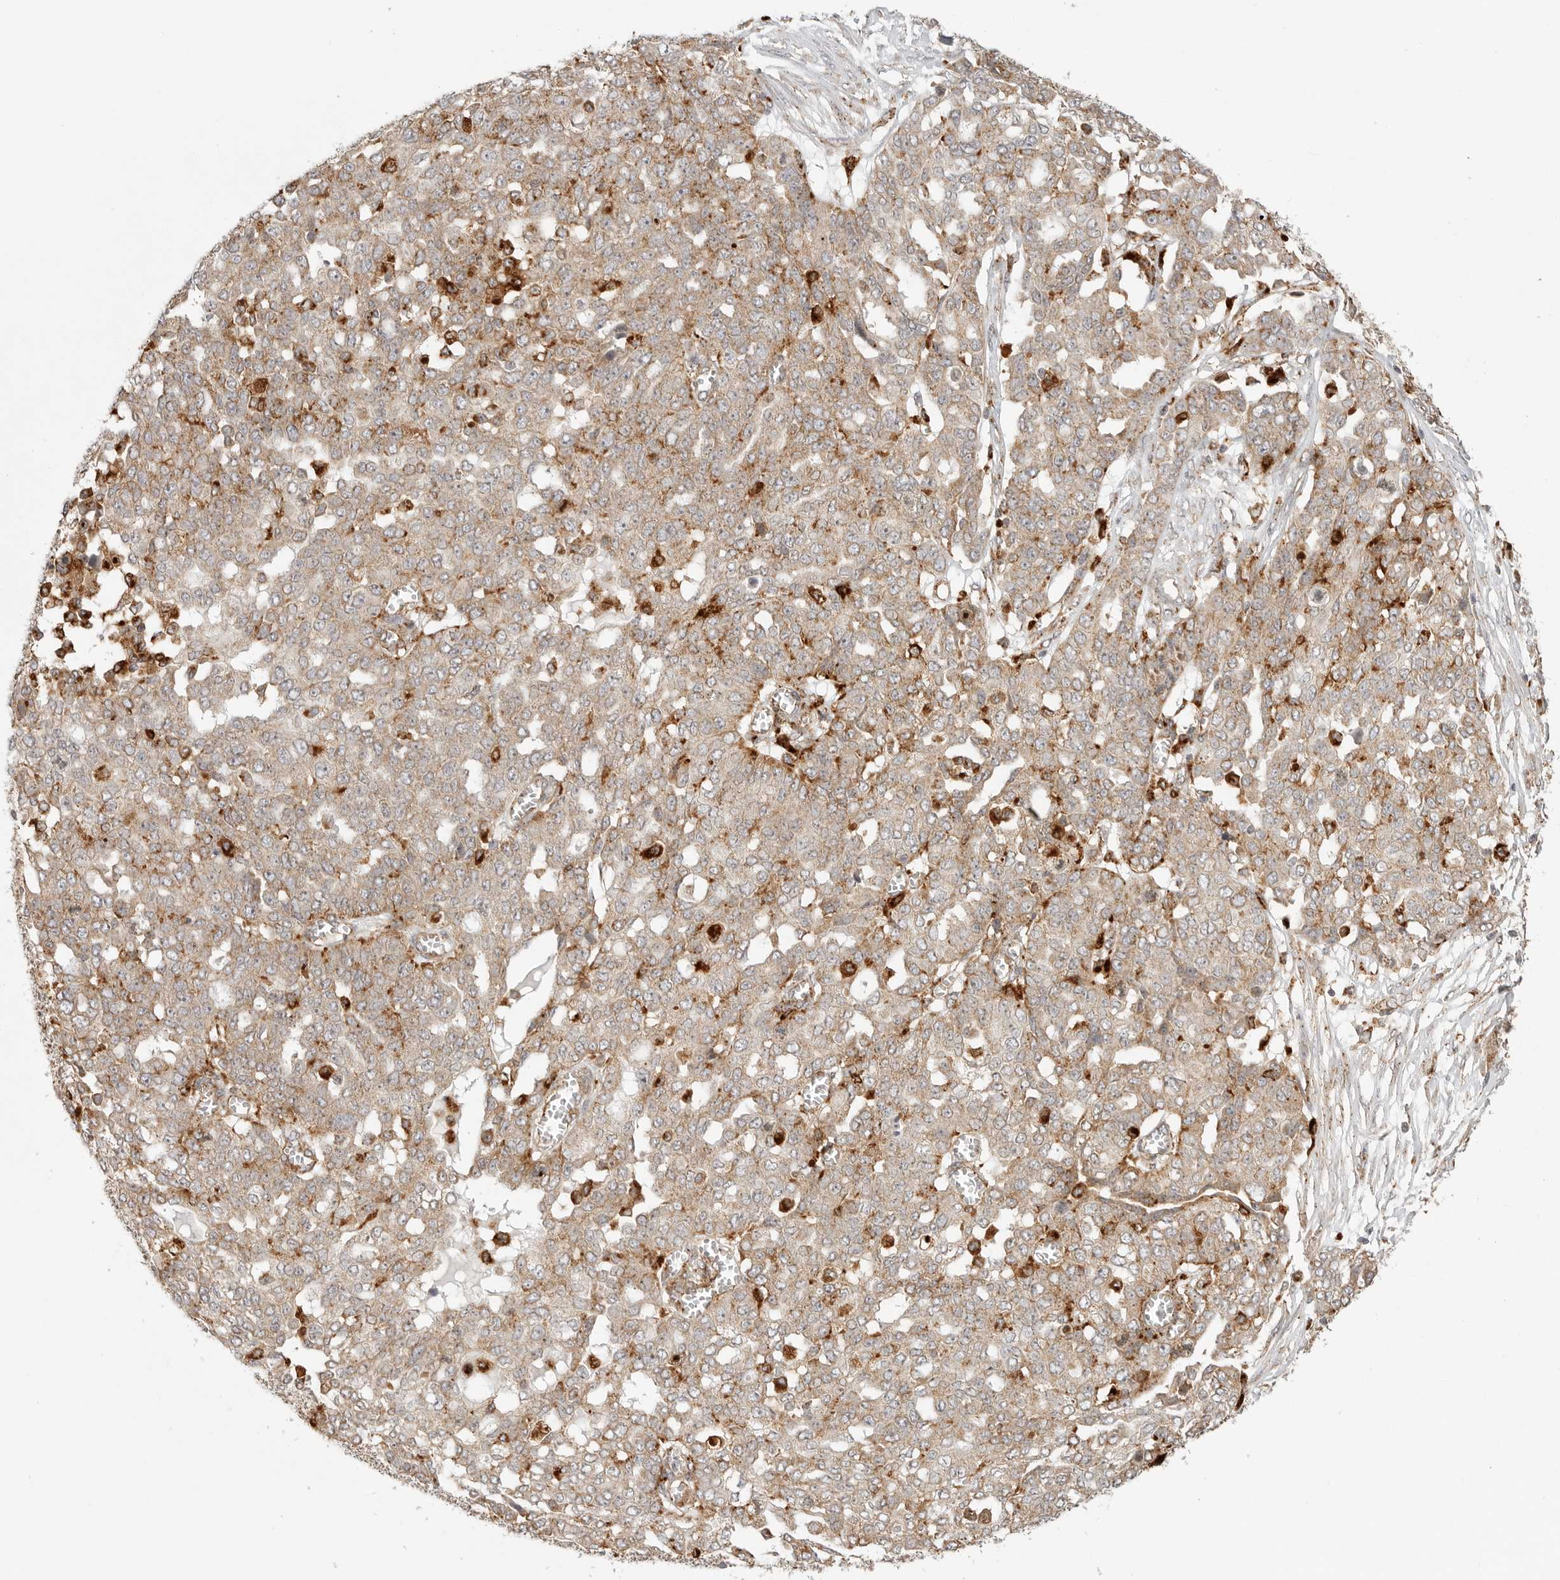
{"staining": {"intensity": "moderate", "quantity": ">75%", "location": "cytoplasmic/membranous"}, "tissue": "ovarian cancer", "cell_type": "Tumor cells", "image_type": "cancer", "snomed": [{"axis": "morphology", "description": "Cystadenocarcinoma, serous, NOS"}, {"axis": "topography", "description": "Soft tissue"}, {"axis": "topography", "description": "Ovary"}], "caption": "A medium amount of moderate cytoplasmic/membranous positivity is seen in approximately >75% of tumor cells in ovarian cancer tissue.", "gene": "IDUA", "patient": {"sex": "female", "age": 57}}